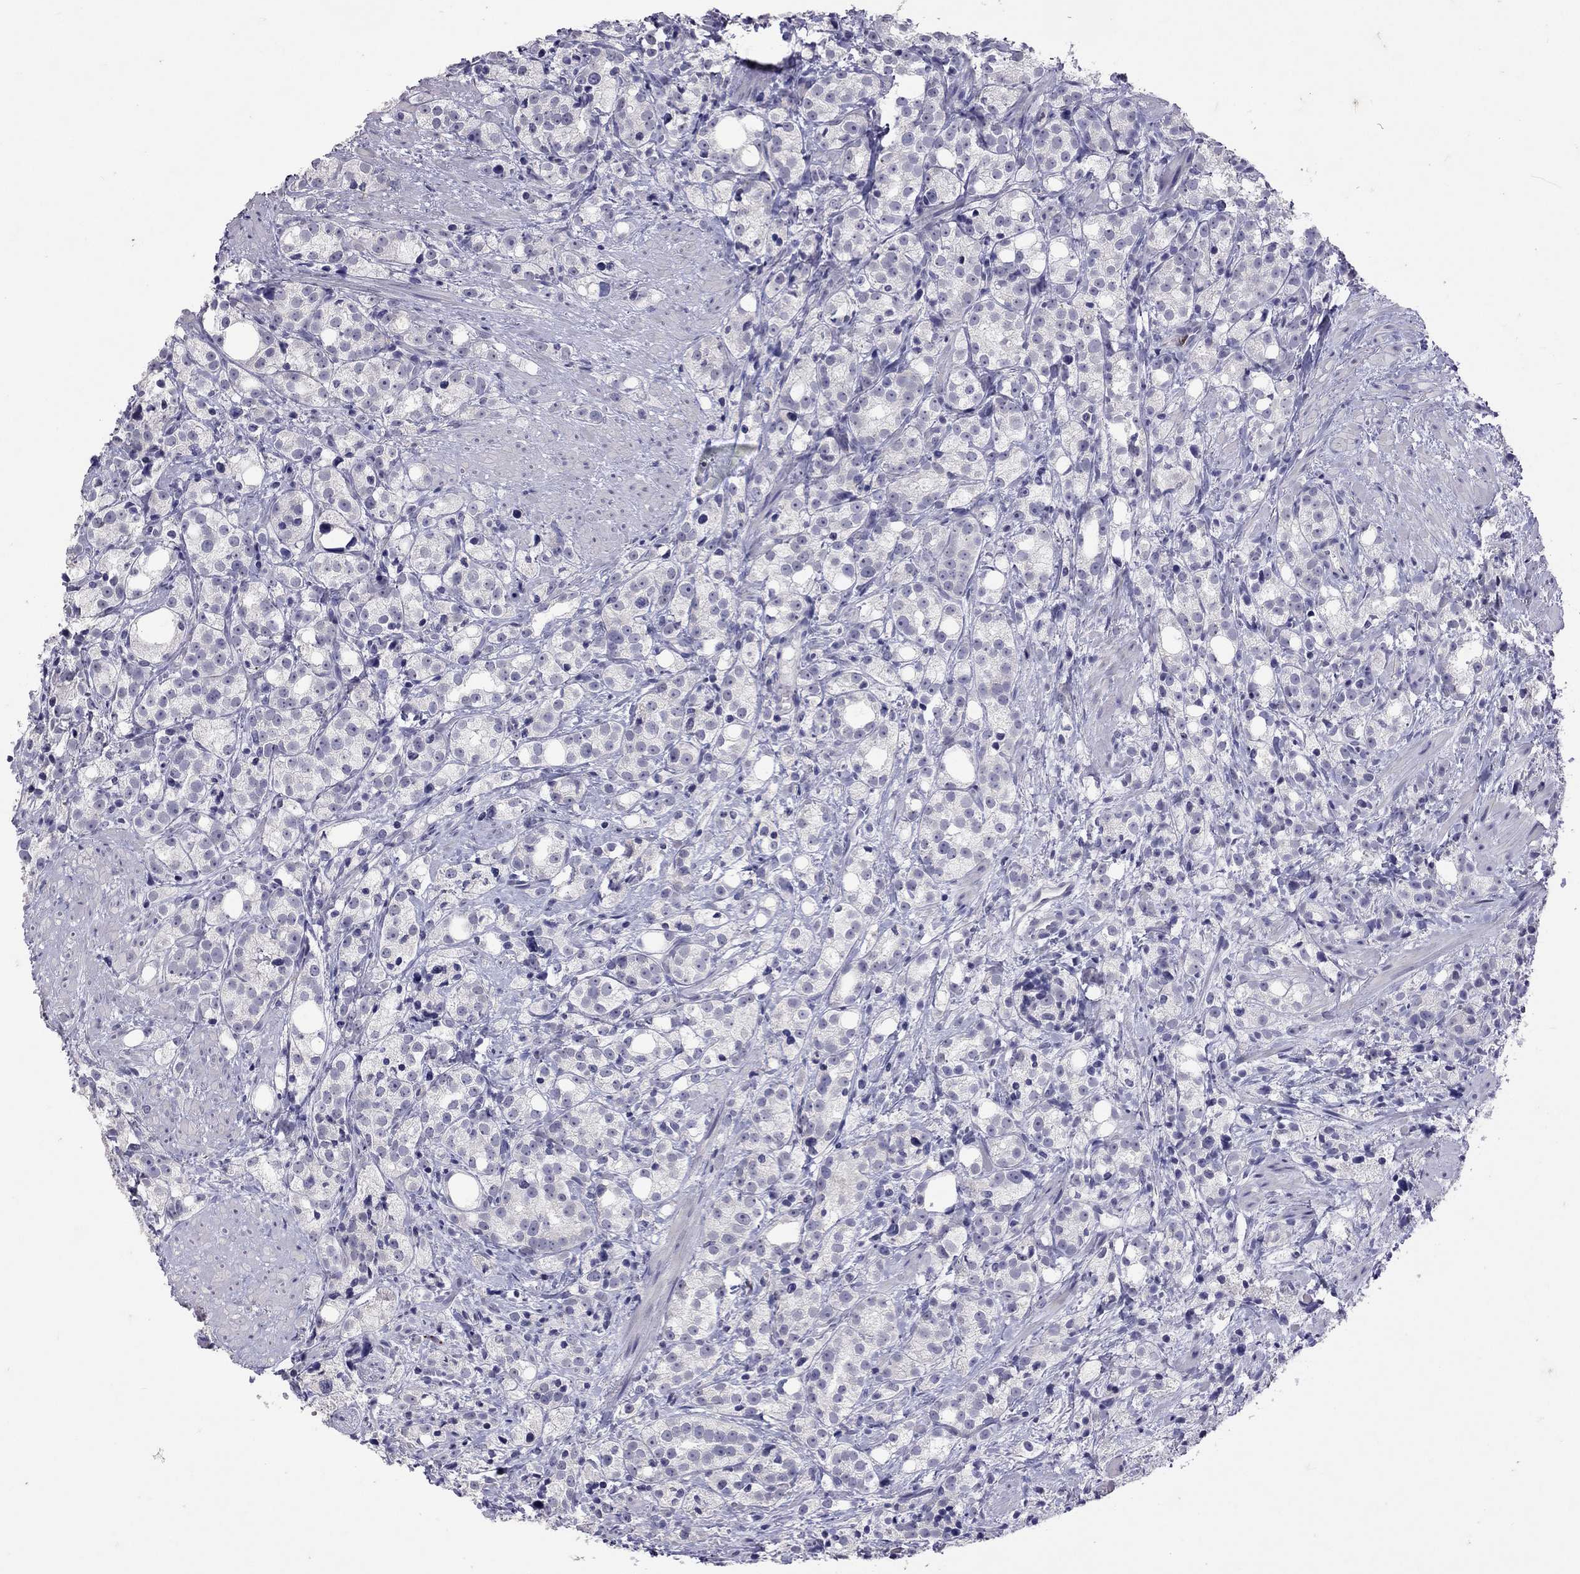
{"staining": {"intensity": "negative", "quantity": "none", "location": "none"}, "tissue": "prostate cancer", "cell_type": "Tumor cells", "image_type": "cancer", "snomed": [{"axis": "morphology", "description": "Adenocarcinoma, High grade"}, {"axis": "topography", "description": "Prostate"}], "caption": "Human prostate cancer (high-grade adenocarcinoma) stained for a protein using immunohistochemistry (IHC) exhibits no positivity in tumor cells.", "gene": "SLAMF1", "patient": {"sex": "male", "age": 53}}